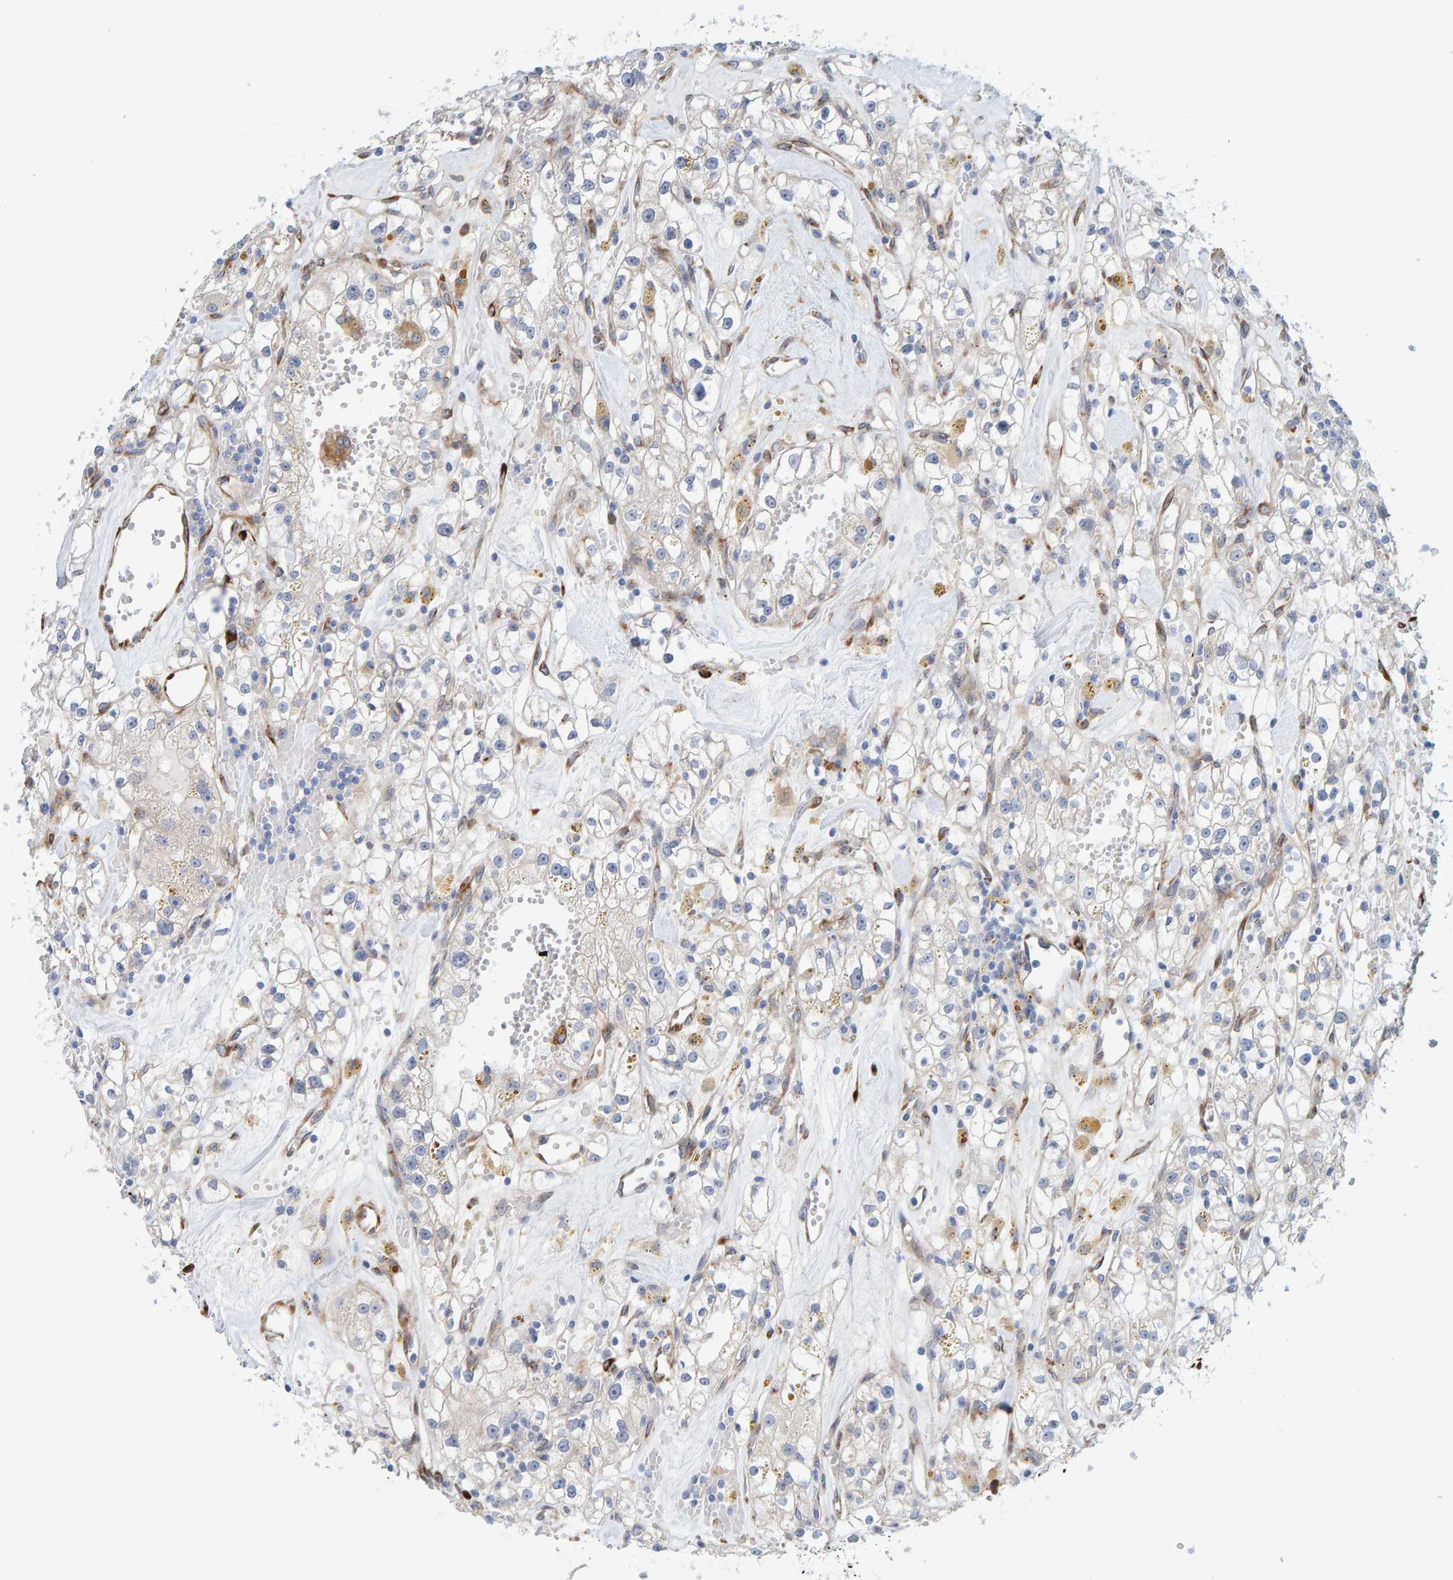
{"staining": {"intensity": "negative", "quantity": "none", "location": "none"}, "tissue": "renal cancer", "cell_type": "Tumor cells", "image_type": "cancer", "snomed": [{"axis": "morphology", "description": "Adenocarcinoma, NOS"}, {"axis": "topography", "description": "Kidney"}], "caption": "Immunohistochemistry (IHC) of human renal cancer exhibits no staining in tumor cells.", "gene": "MMP16", "patient": {"sex": "male", "age": 56}}